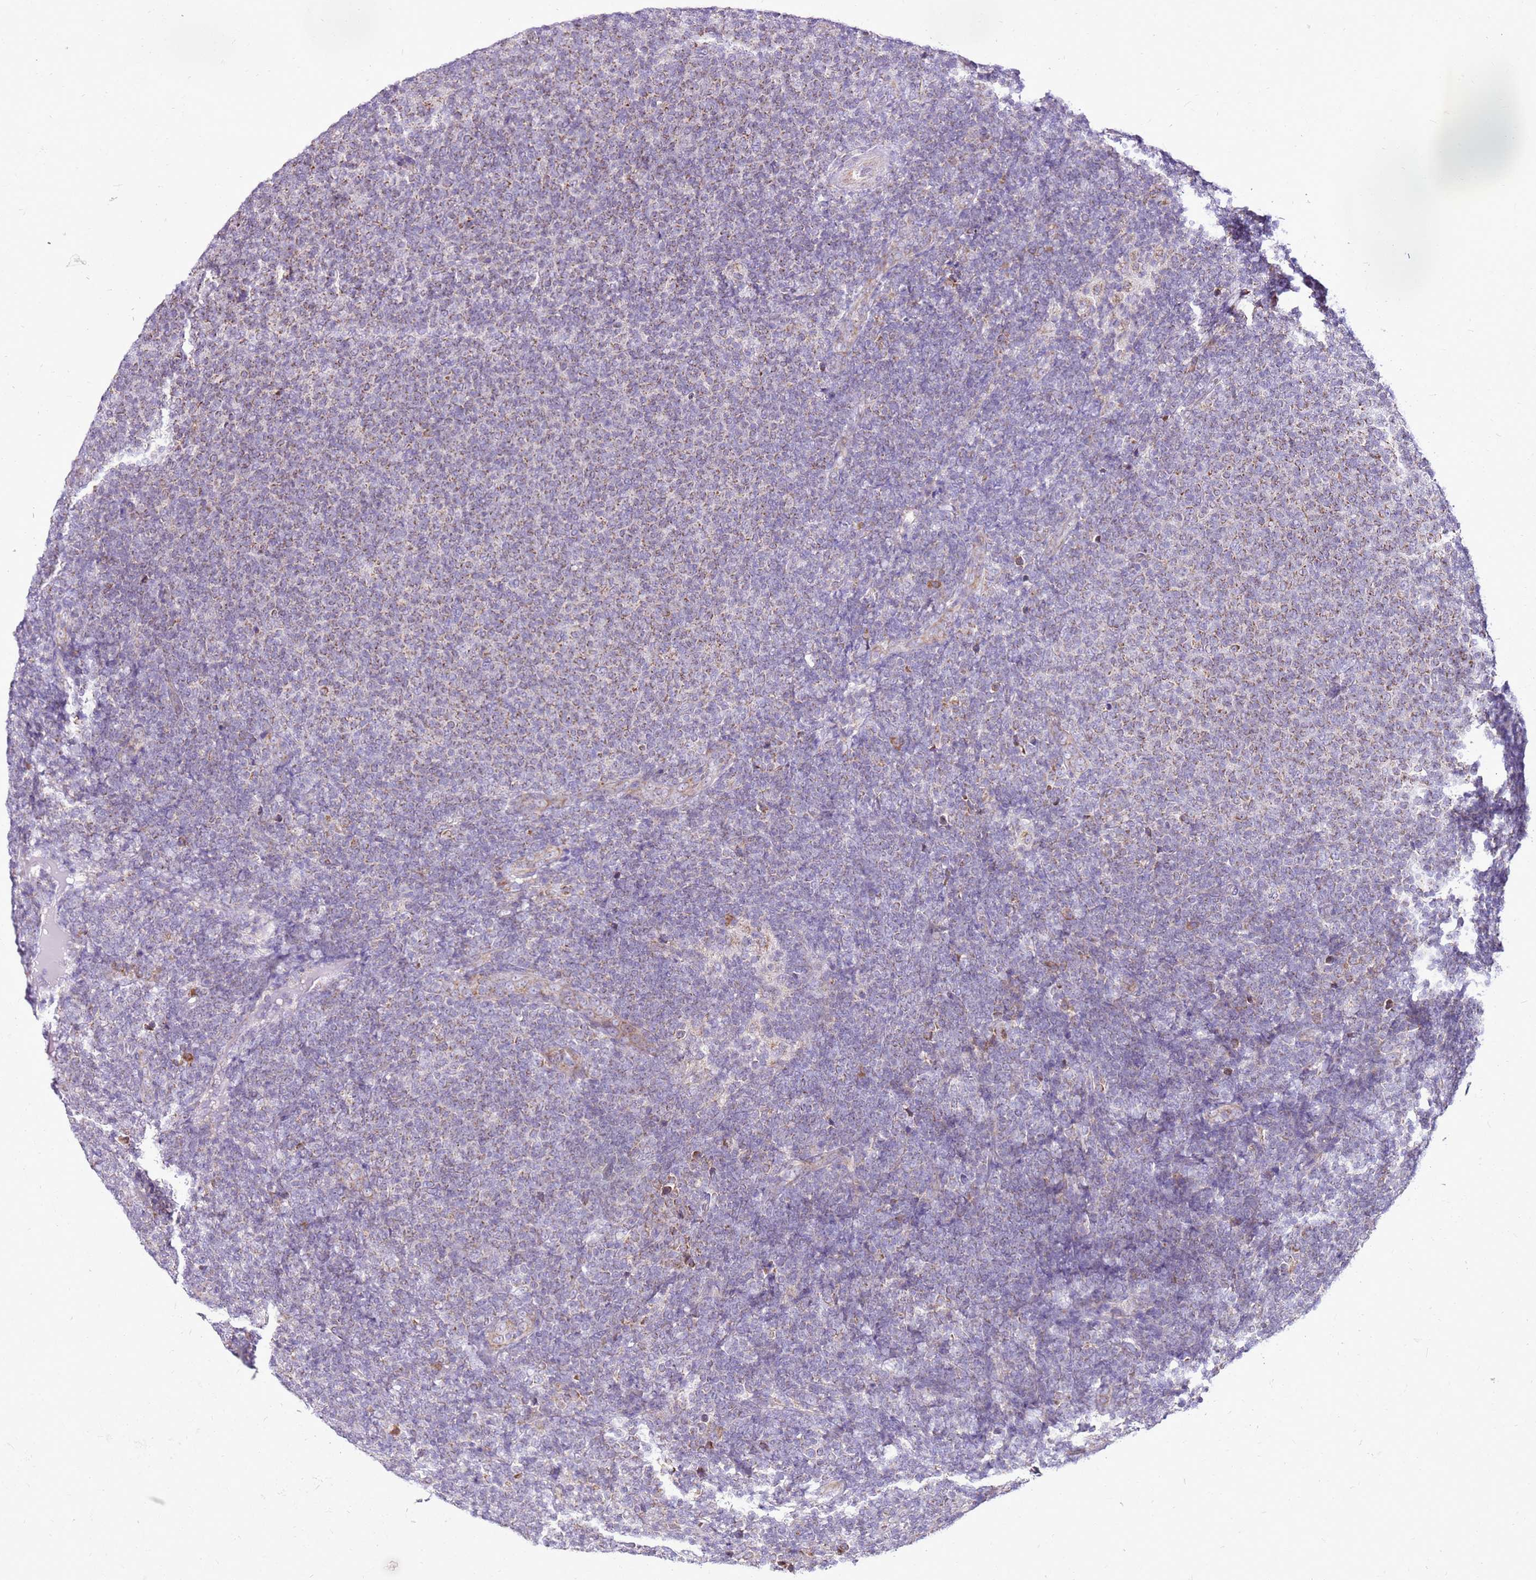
{"staining": {"intensity": "negative", "quantity": "none", "location": "none"}, "tissue": "lymphoma", "cell_type": "Tumor cells", "image_type": "cancer", "snomed": [{"axis": "morphology", "description": "Malignant lymphoma, non-Hodgkin's type, Low grade"}, {"axis": "topography", "description": "Lymph node"}], "caption": "This is an immunohistochemistry (IHC) image of lymphoma. There is no expression in tumor cells.", "gene": "MRPL36", "patient": {"sex": "male", "age": 66}}